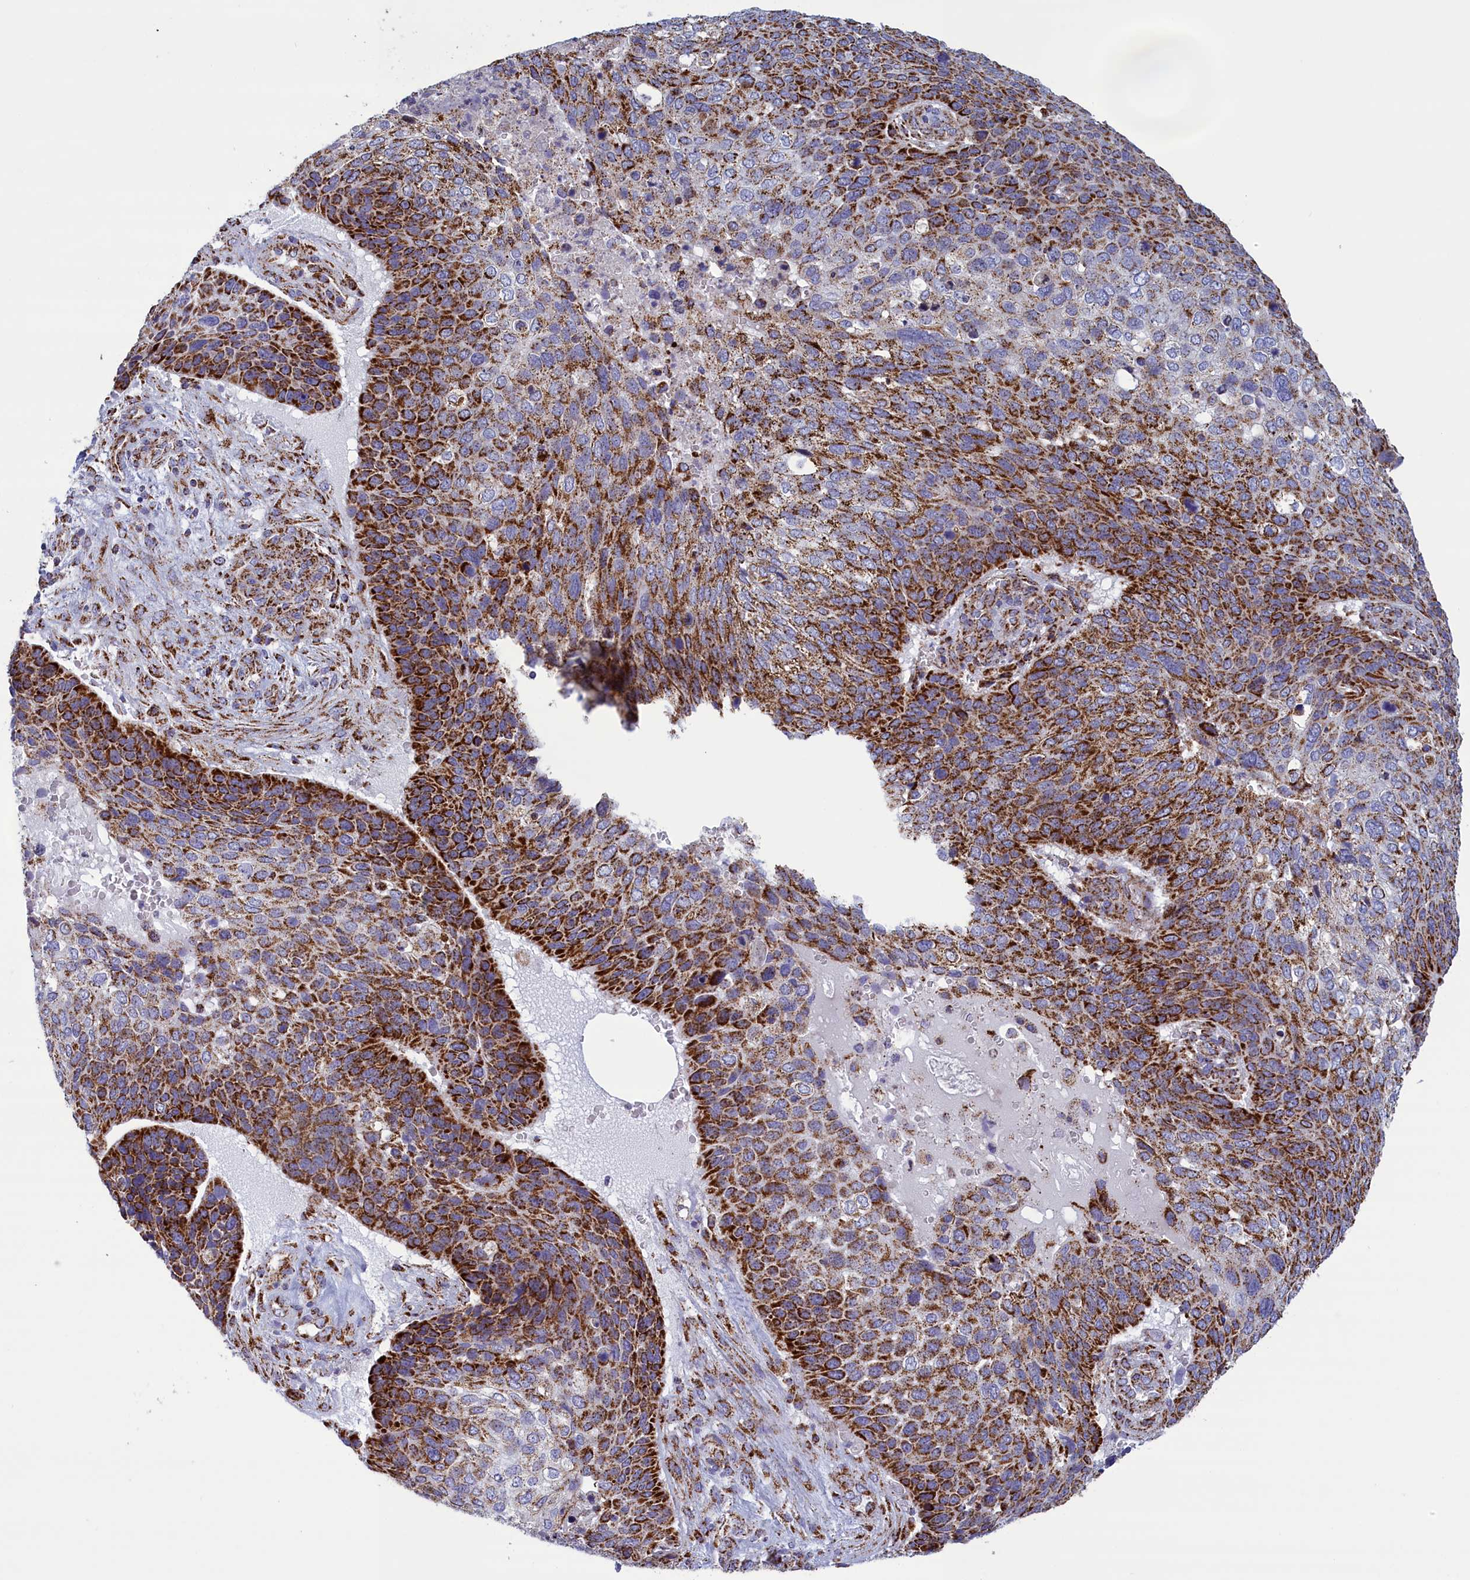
{"staining": {"intensity": "strong", "quantity": ">75%", "location": "cytoplasmic/membranous"}, "tissue": "skin cancer", "cell_type": "Tumor cells", "image_type": "cancer", "snomed": [{"axis": "morphology", "description": "Basal cell carcinoma"}, {"axis": "topography", "description": "Skin"}], "caption": "This micrograph reveals IHC staining of human basal cell carcinoma (skin), with high strong cytoplasmic/membranous positivity in about >75% of tumor cells.", "gene": "ISOC2", "patient": {"sex": "female", "age": 74}}